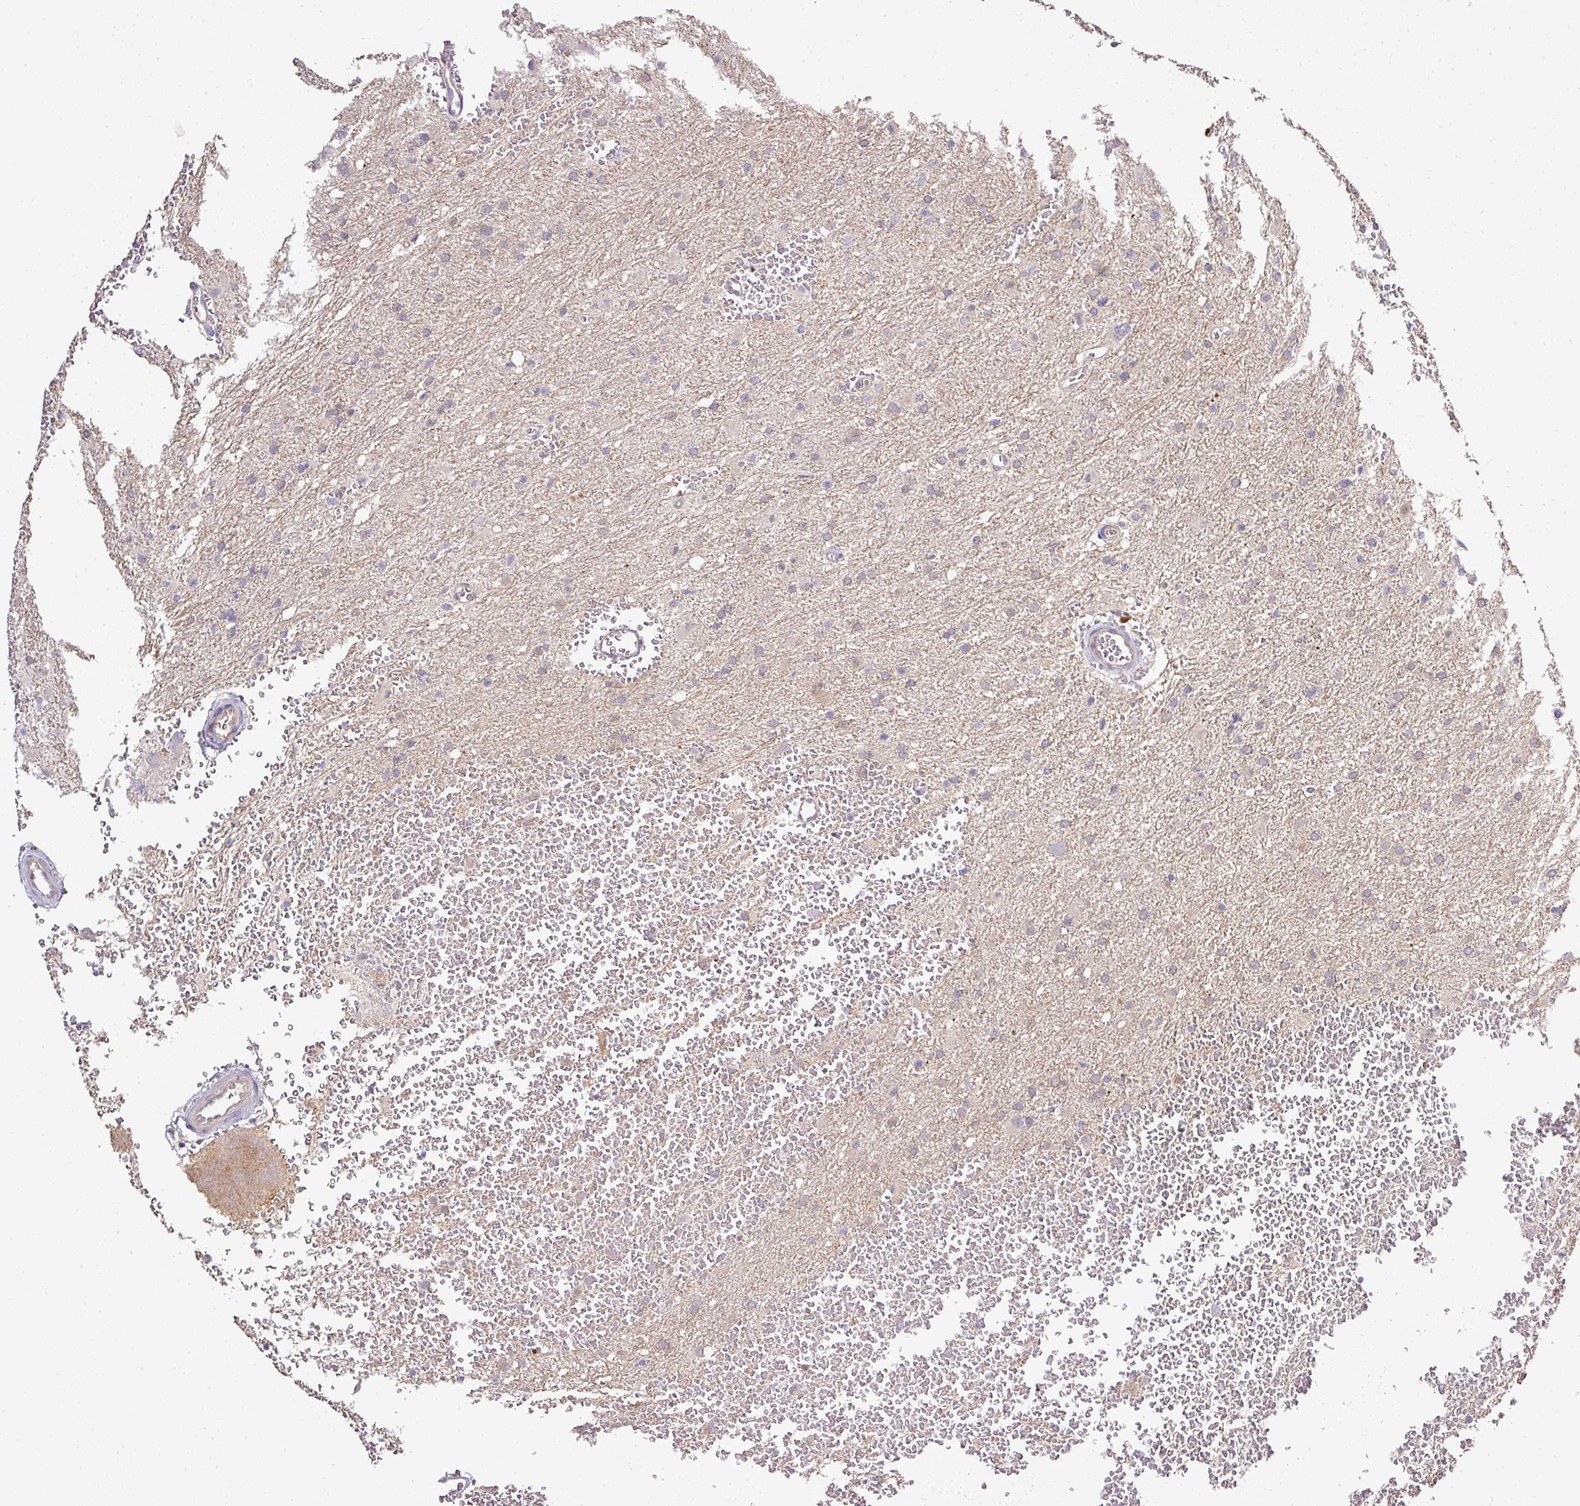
{"staining": {"intensity": "negative", "quantity": "none", "location": "none"}, "tissue": "glioma", "cell_type": "Tumor cells", "image_type": "cancer", "snomed": [{"axis": "morphology", "description": "Glioma, malignant, High grade"}, {"axis": "topography", "description": "Cerebral cortex"}], "caption": "This micrograph is of high-grade glioma (malignant) stained with immunohistochemistry to label a protein in brown with the nuclei are counter-stained blue. There is no positivity in tumor cells.", "gene": "TMEM107", "patient": {"sex": "female", "age": 36}}